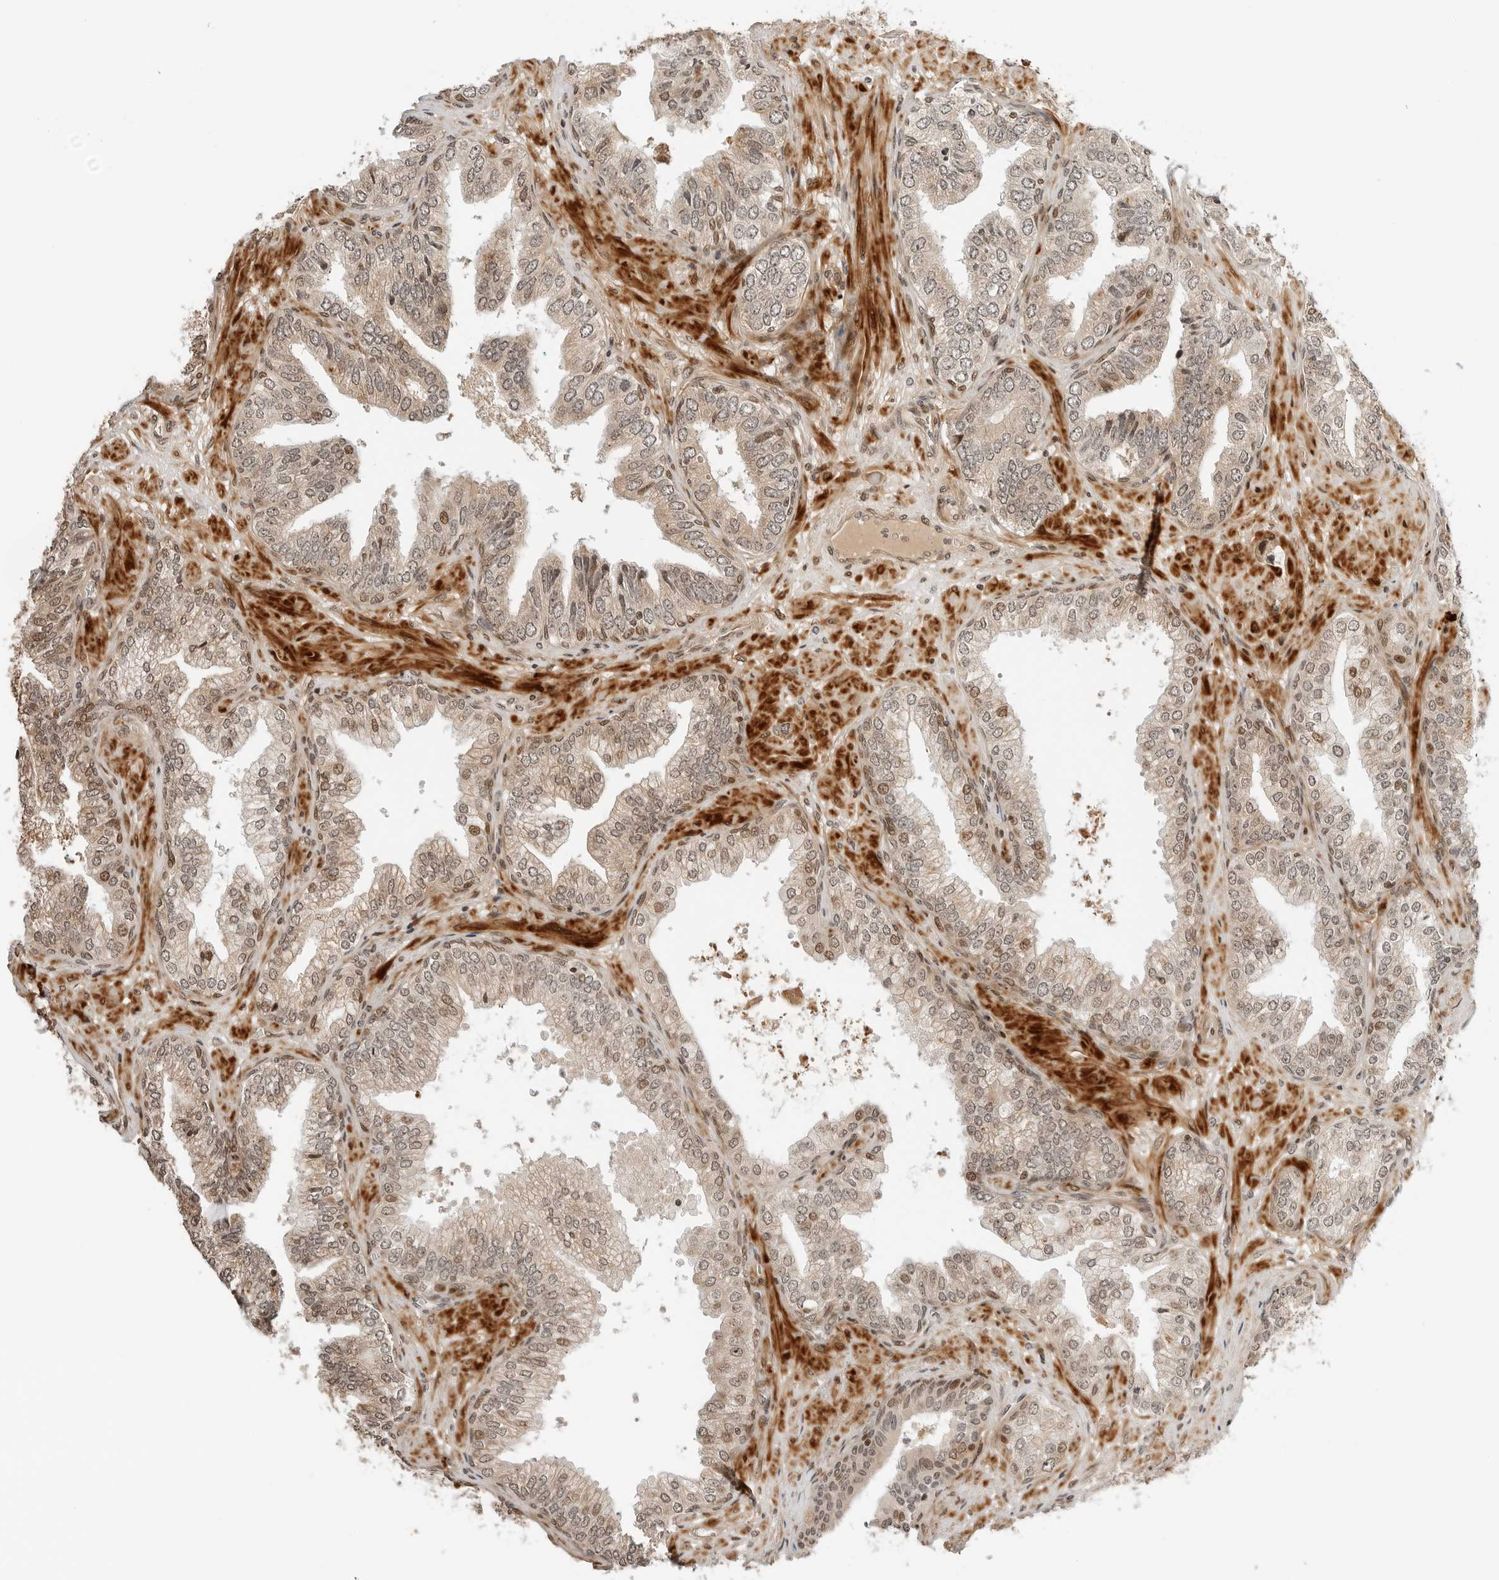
{"staining": {"intensity": "weak", "quantity": ">75%", "location": "cytoplasmic/membranous,nuclear"}, "tissue": "prostate cancer", "cell_type": "Tumor cells", "image_type": "cancer", "snomed": [{"axis": "morphology", "description": "Adenocarcinoma, High grade"}, {"axis": "topography", "description": "Prostate"}], "caption": "A brown stain labels weak cytoplasmic/membranous and nuclear staining of a protein in high-grade adenocarcinoma (prostate) tumor cells. (DAB (3,3'-diaminobenzidine) IHC, brown staining for protein, blue staining for nuclei).", "gene": "GEM", "patient": {"sex": "male", "age": 59}}